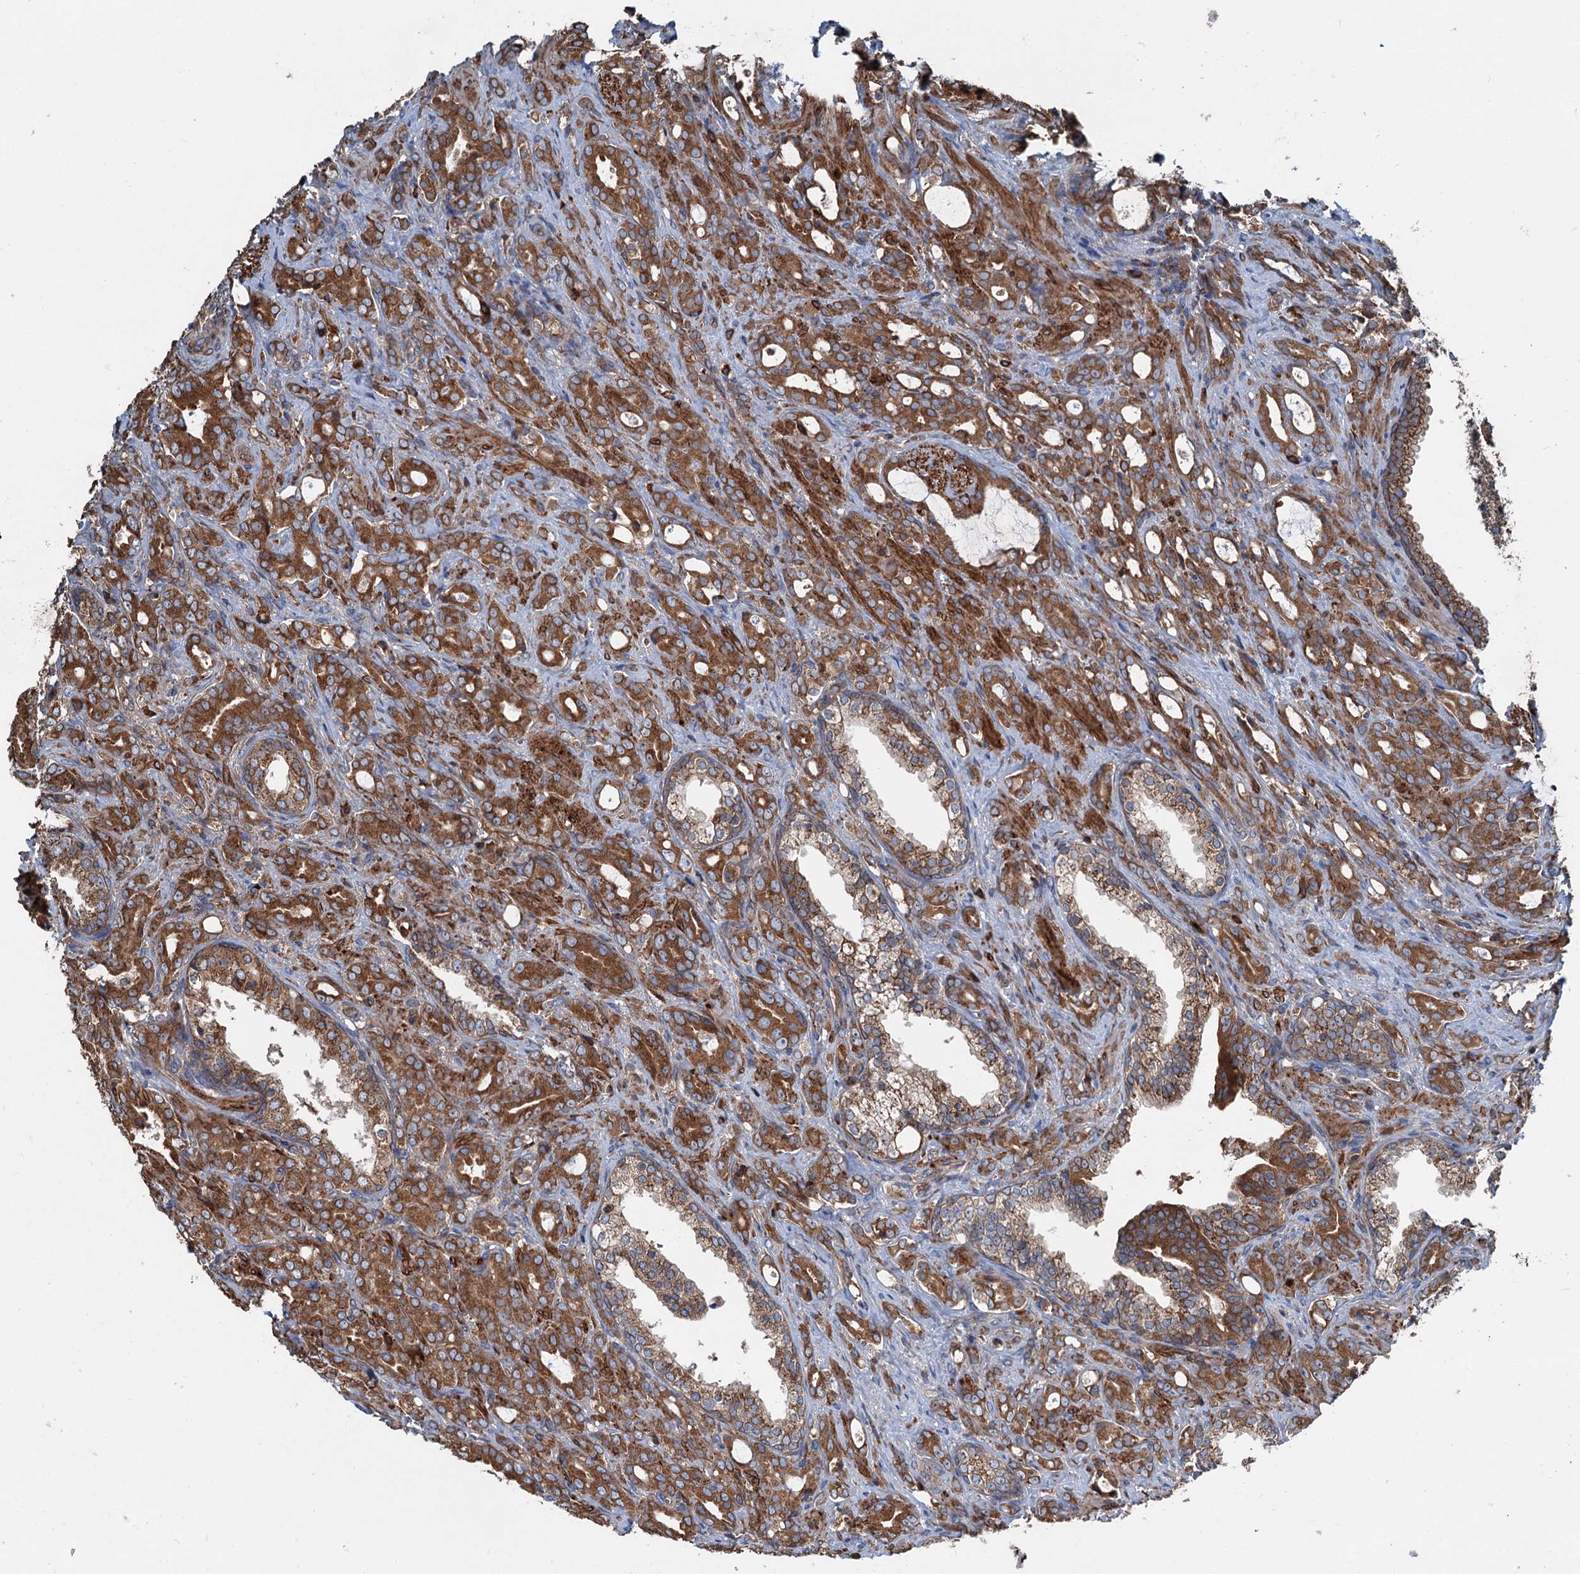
{"staining": {"intensity": "strong", "quantity": ">75%", "location": "cytoplasmic/membranous"}, "tissue": "prostate cancer", "cell_type": "Tumor cells", "image_type": "cancer", "snomed": [{"axis": "morphology", "description": "Adenocarcinoma, High grade"}, {"axis": "topography", "description": "Prostate"}], "caption": "A brown stain shows strong cytoplasmic/membranous positivity of a protein in prostate cancer (adenocarcinoma (high-grade)) tumor cells.", "gene": "CALCOCO1", "patient": {"sex": "male", "age": 72}}